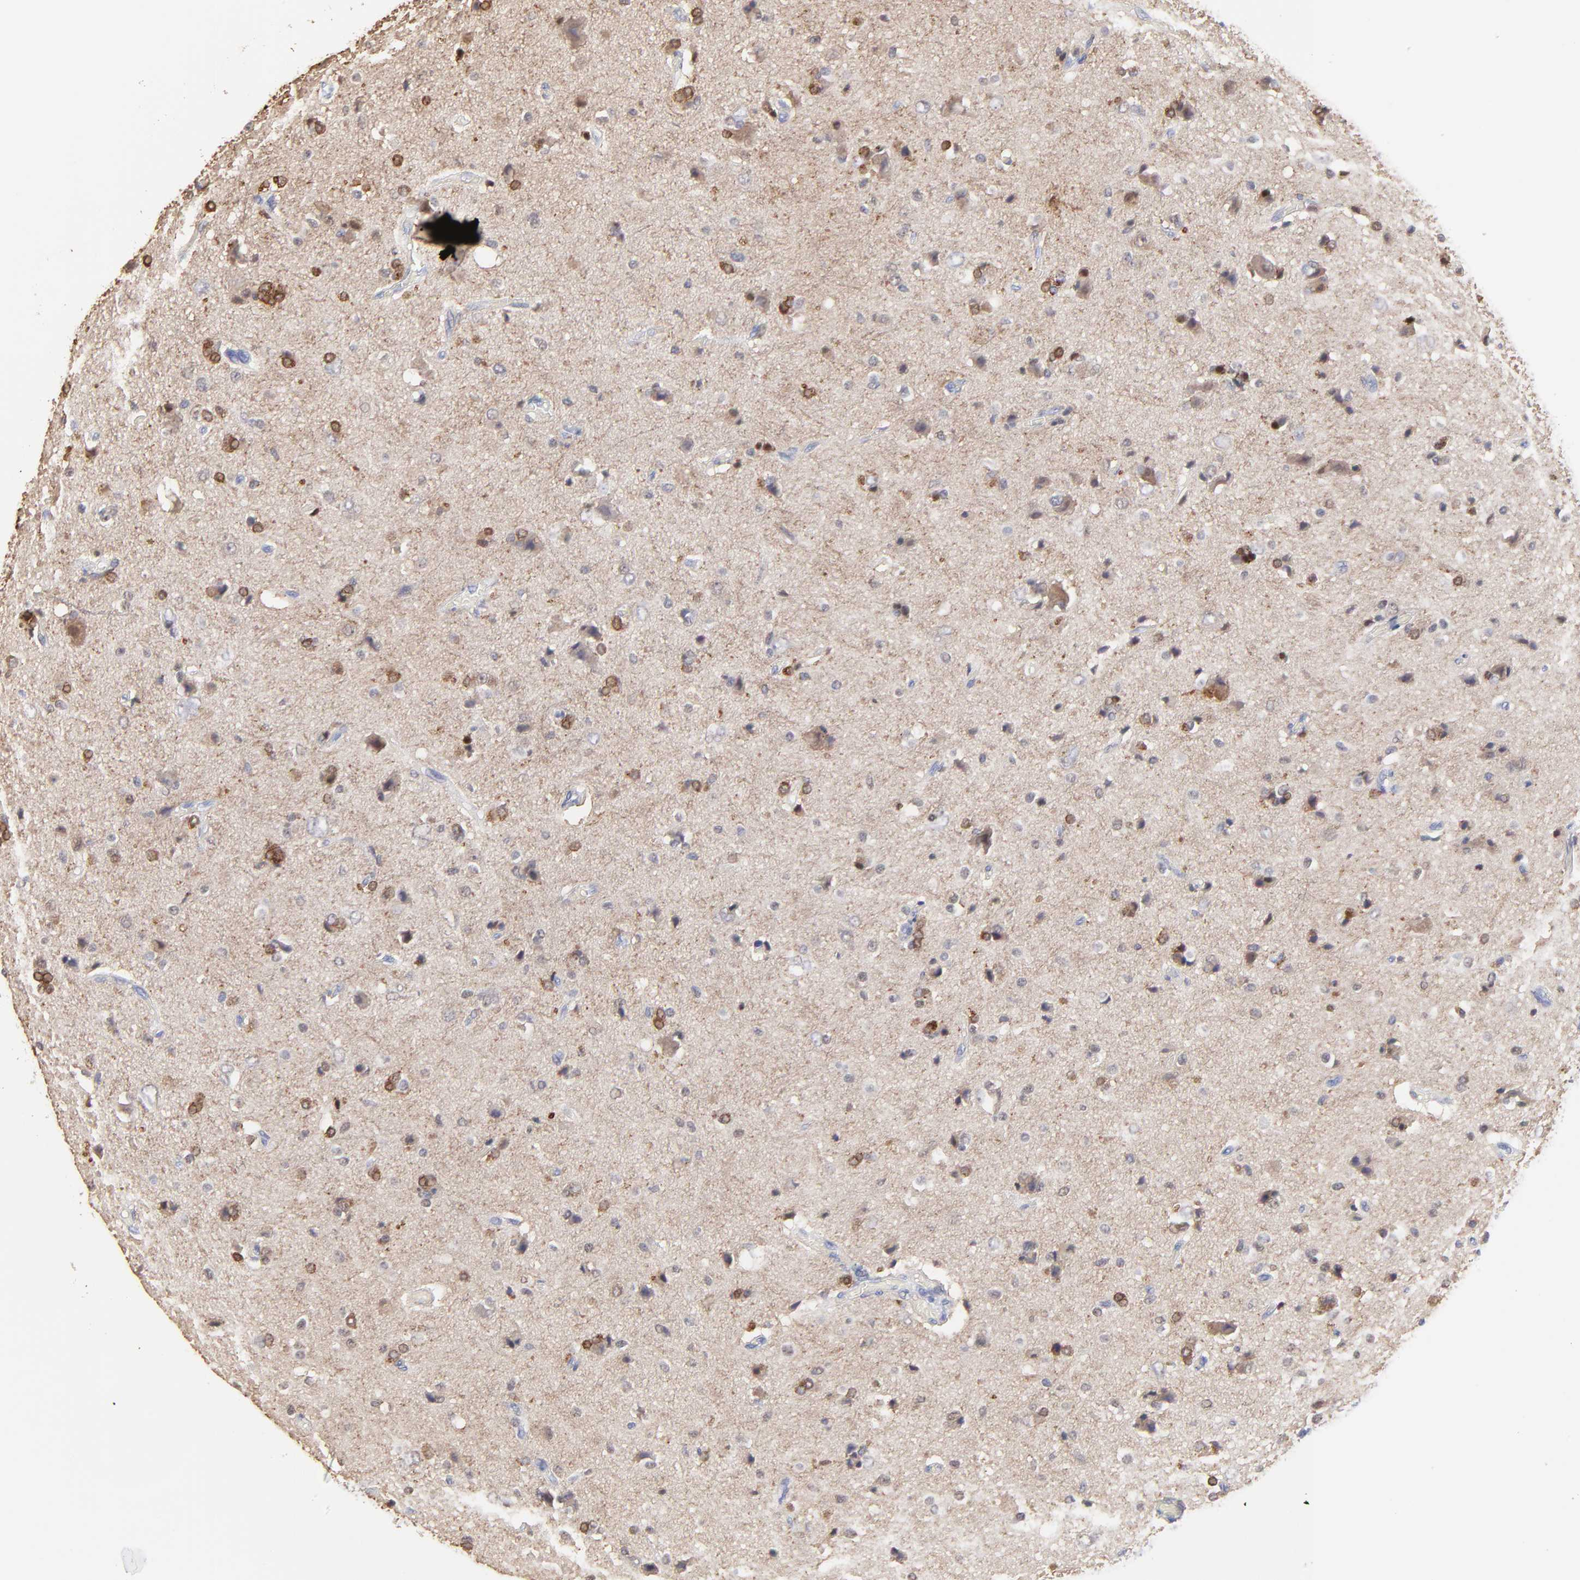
{"staining": {"intensity": "moderate", "quantity": "25%-75%", "location": "cytoplasmic/membranous,nuclear"}, "tissue": "glioma", "cell_type": "Tumor cells", "image_type": "cancer", "snomed": [{"axis": "morphology", "description": "Glioma, malignant, High grade"}, {"axis": "topography", "description": "Brain"}], "caption": "A brown stain labels moderate cytoplasmic/membranous and nuclear staining of a protein in glioma tumor cells.", "gene": "SMARCA1", "patient": {"sex": "male", "age": 47}}